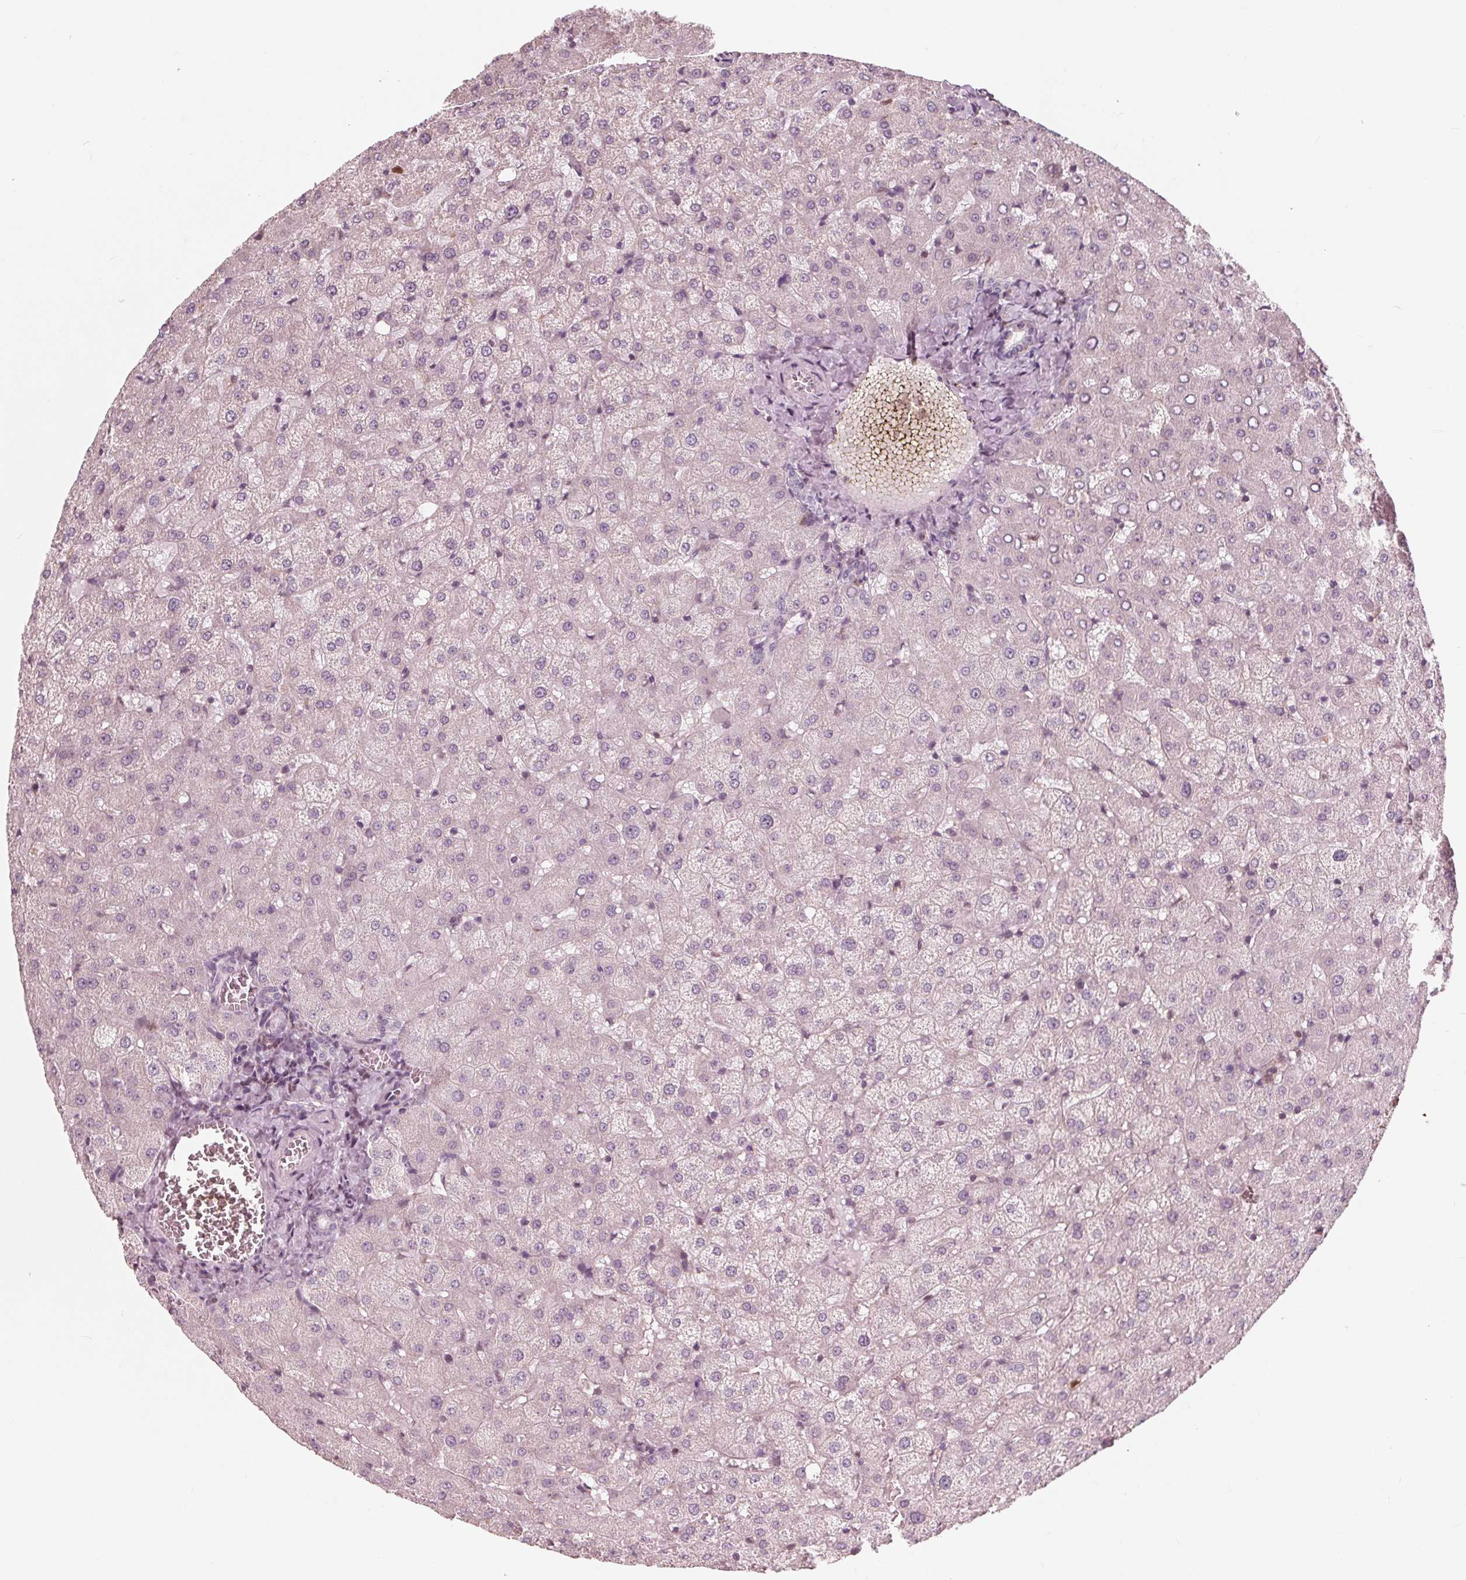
{"staining": {"intensity": "negative", "quantity": "none", "location": "none"}, "tissue": "liver", "cell_type": "Cholangiocytes", "image_type": "normal", "snomed": [{"axis": "morphology", "description": "Normal tissue, NOS"}, {"axis": "topography", "description": "Liver"}], "caption": "Cholangiocytes are negative for brown protein staining in normal liver. (Stains: DAB (3,3'-diaminobenzidine) immunohistochemistry (IHC) with hematoxylin counter stain, Microscopy: brightfield microscopy at high magnification).", "gene": "ING3", "patient": {"sex": "female", "age": 50}}